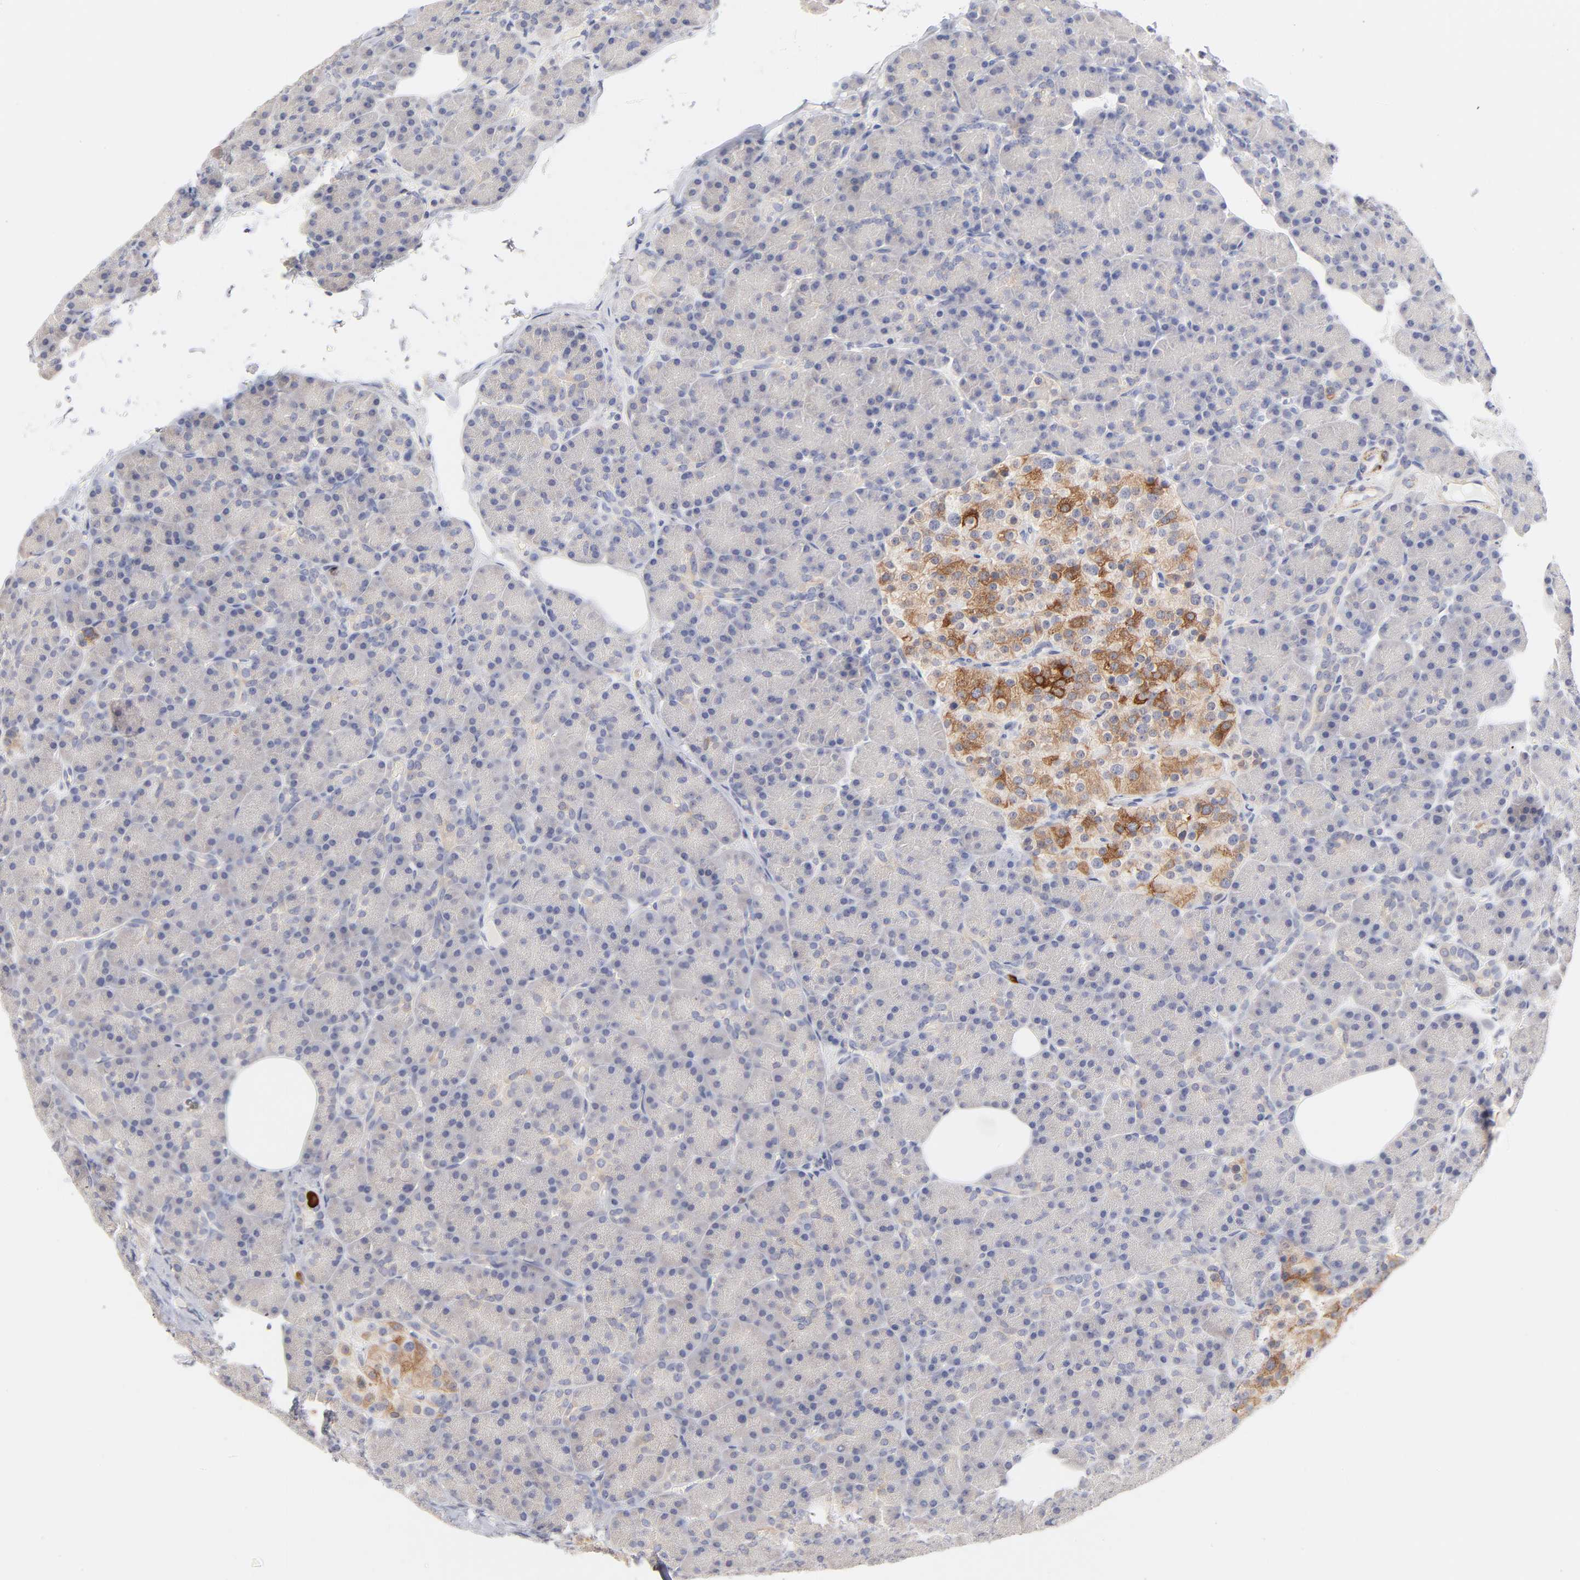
{"staining": {"intensity": "negative", "quantity": "none", "location": "none"}, "tissue": "pancreas", "cell_type": "Exocrine glandular cells", "image_type": "normal", "snomed": [{"axis": "morphology", "description": "Normal tissue, NOS"}, {"axis": "topography", "description": "Pancreas"}], "caption": "Protein analysis of benign pancreas demonstrates no significant positivity in exocrine glandular cells.", "gene": "MID1", "patient": {"sex": "female", "age": 43}}